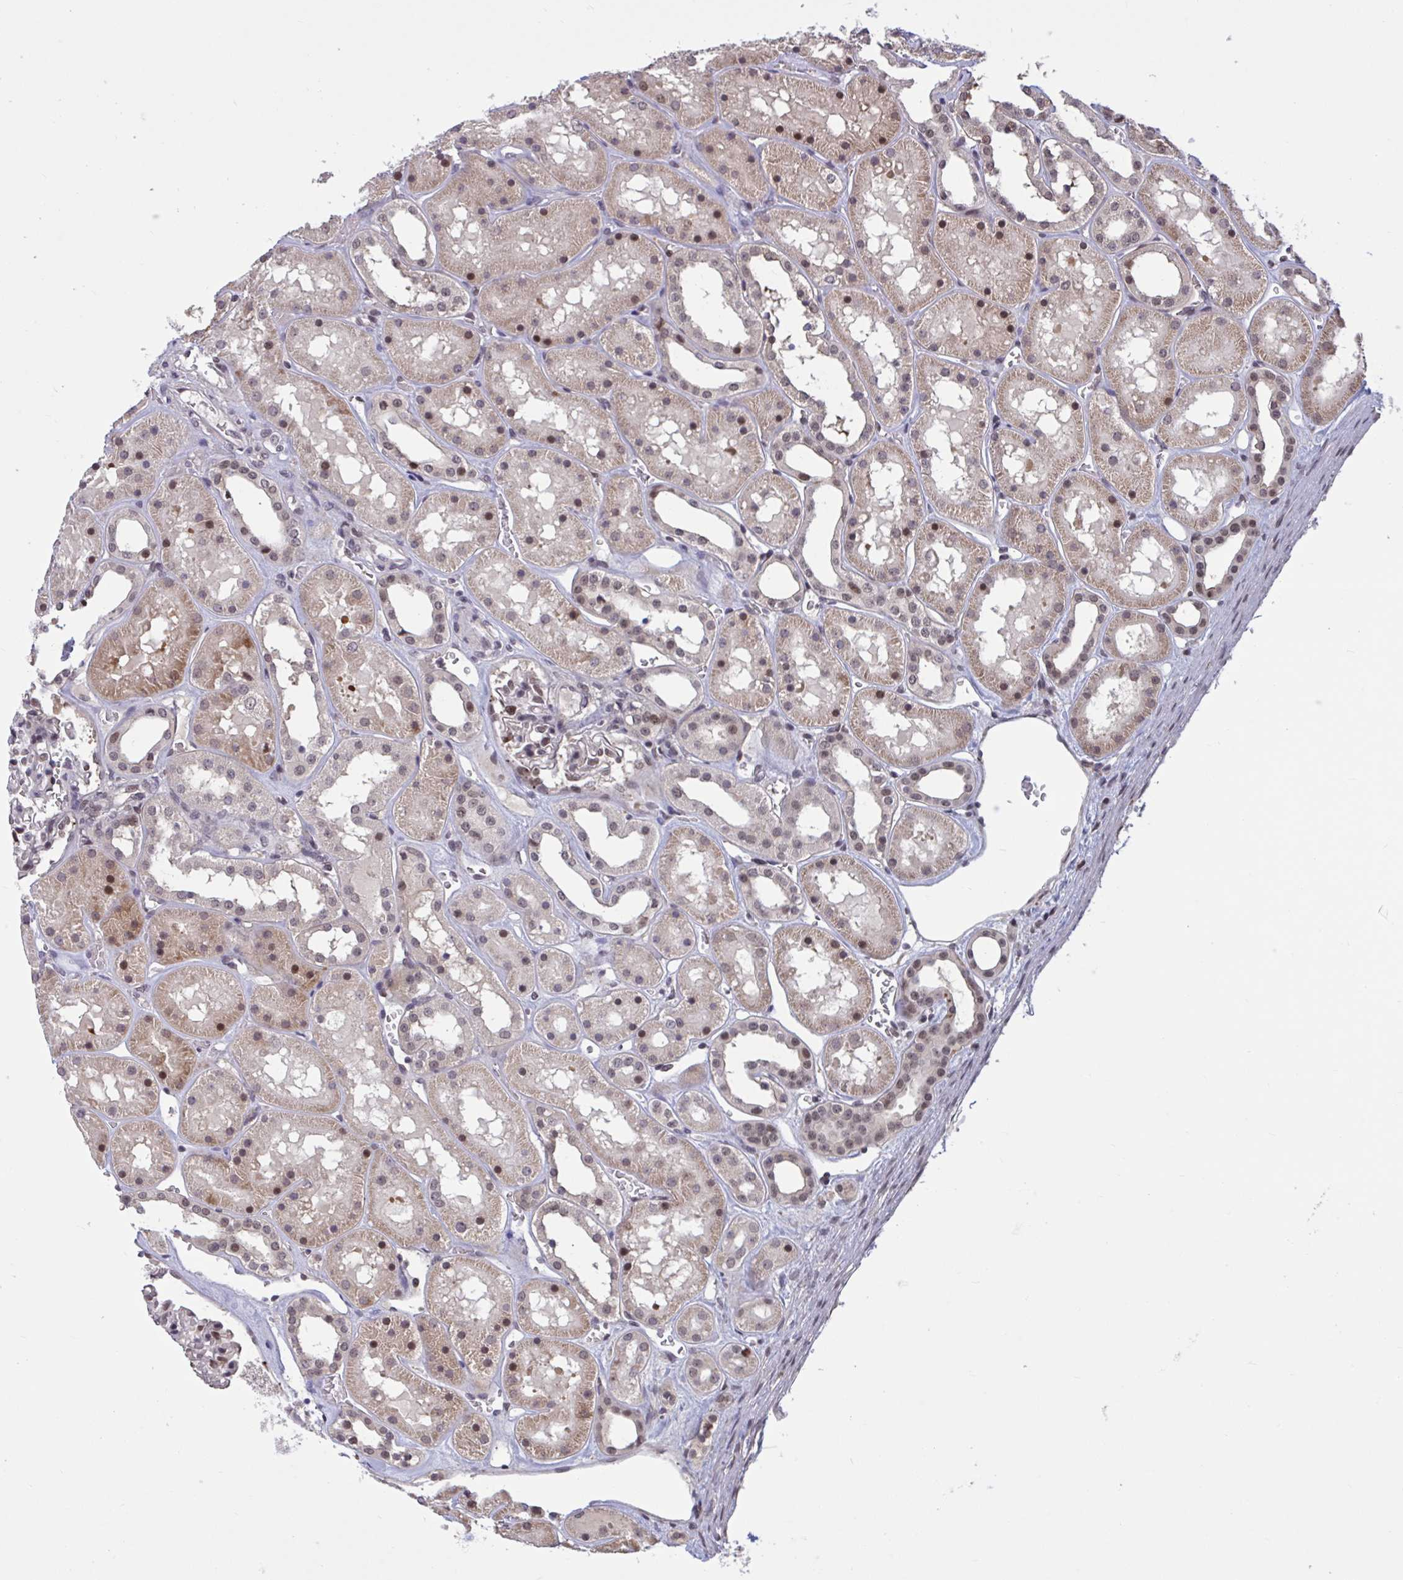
{"staining": {"intensity": "moderate", "quantity": "<25%", "location": "nuclear"}, "tissue": "kidney", "cell_type": "Cells in glomeruli", "image_type": "normal", "snomed": [{"axis": "morphology", "description": "Normal tissue, NOS"}, {"axis": "topography", "description": "Kidney"}], "caption": "About <25% of cells in glomeruli in normal human kidney demonstrate moderate nuclear protein positivity as visualized by brown immunohistochemical staining.", "gene": "ZNF414", "patient": {"sex": "female", "age": 41}}